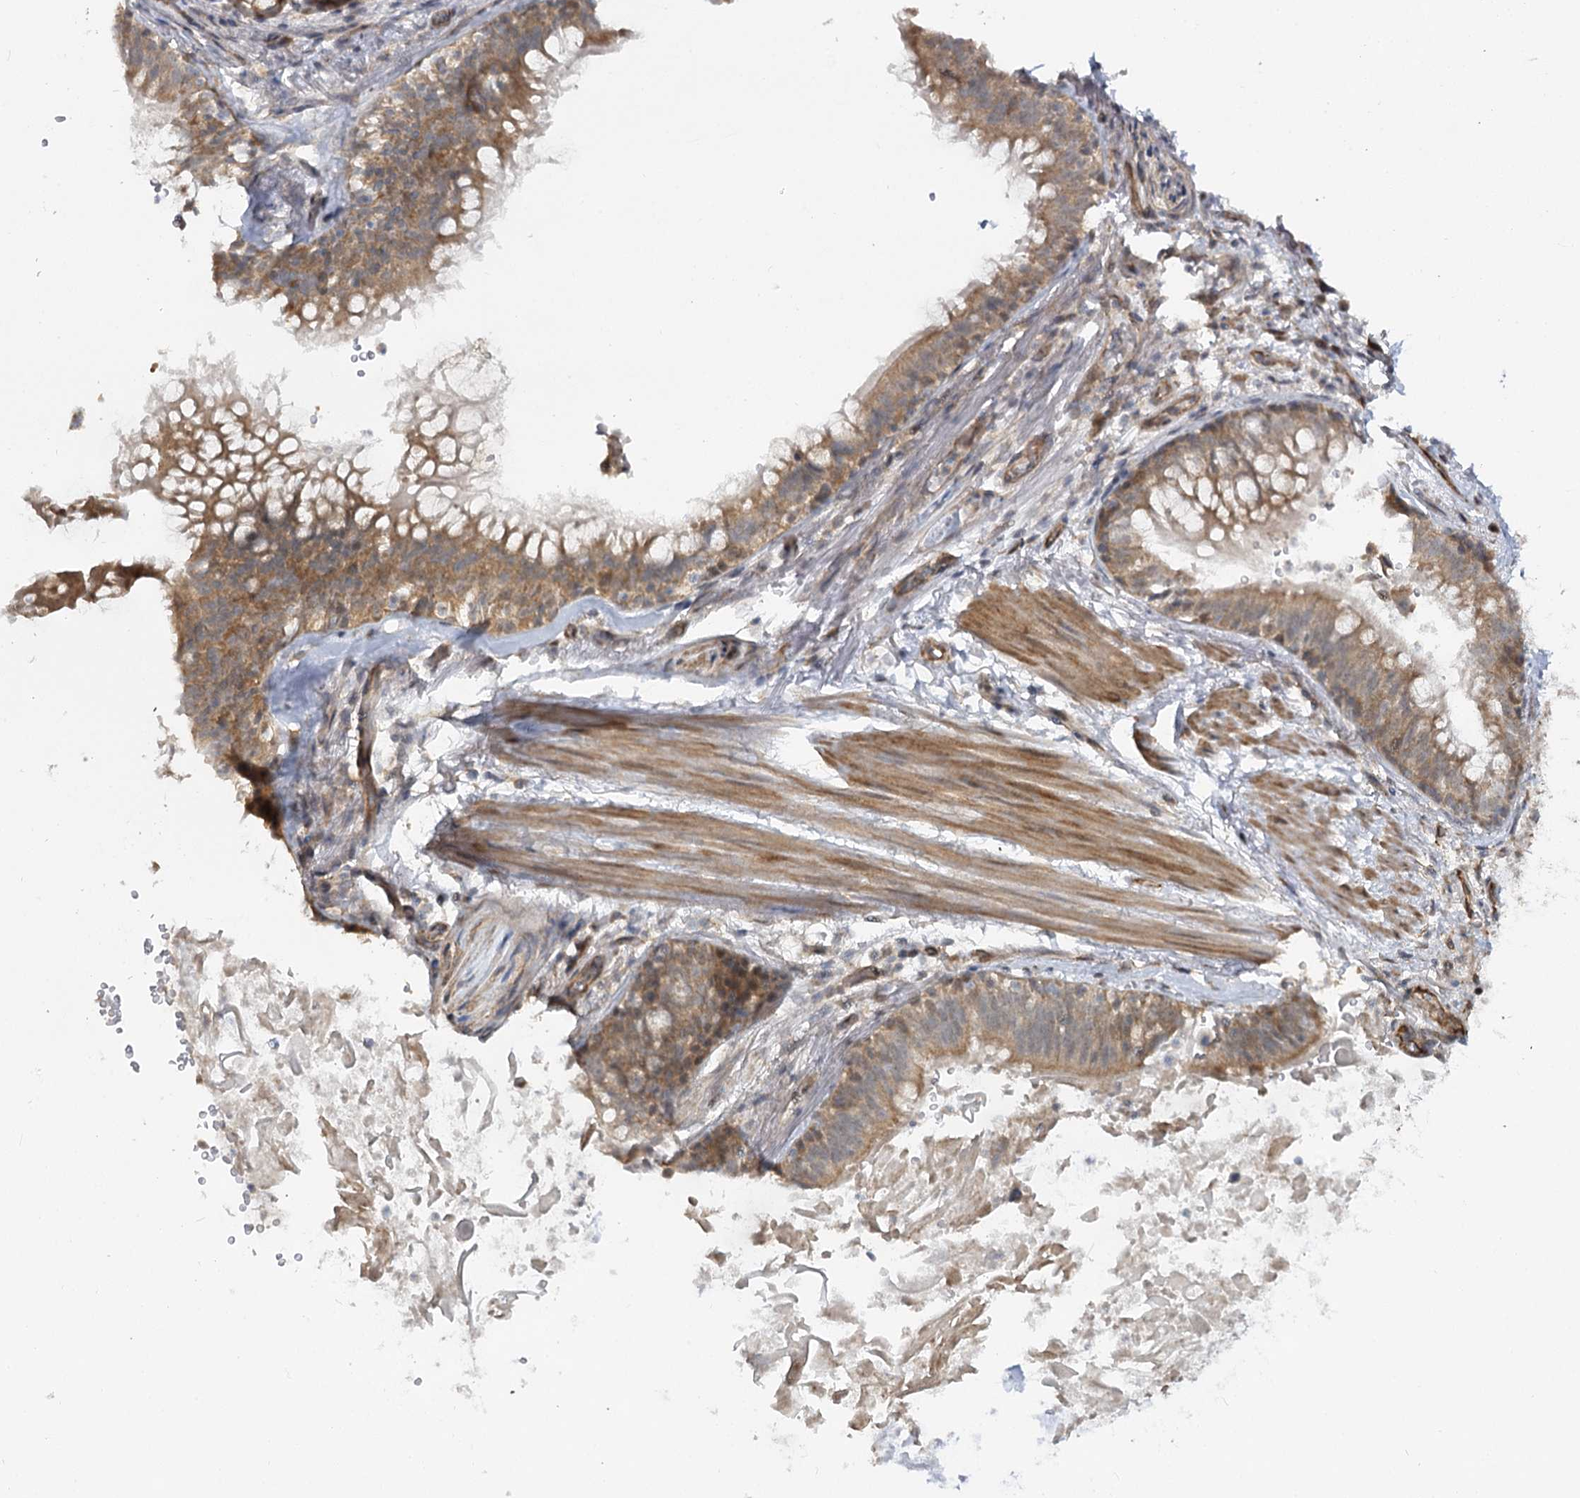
{"staining": {"intensity": "weak", "quantity": "25%-75%", "location": "cytoplasmic/membranous"}, "tissue": "adipose tissue", "cell_type": "Adipocytes", "image_type": "normal", "snomed": [{"axis": "morphology", "description": "Normal tissue, NOS"}, {"axis": "topography", "description": "Lymph node"}, {"axis": "topography", "description": "Cartilage tissue"}, {"axis": "topography", "description": "Bronchus"}], "caption": "Immunohistochemistry (DAB (3,3'-diaminobenzidine)) staining of benign human adipose tissue demonstrates weak cytoplasmic/membranous protein positivity in approximately 25%-75% of adipocytes. Nuclei are stained in blue.", "gene": "TBC1D9B", "patient": {"sex": "male", "age": 63}}